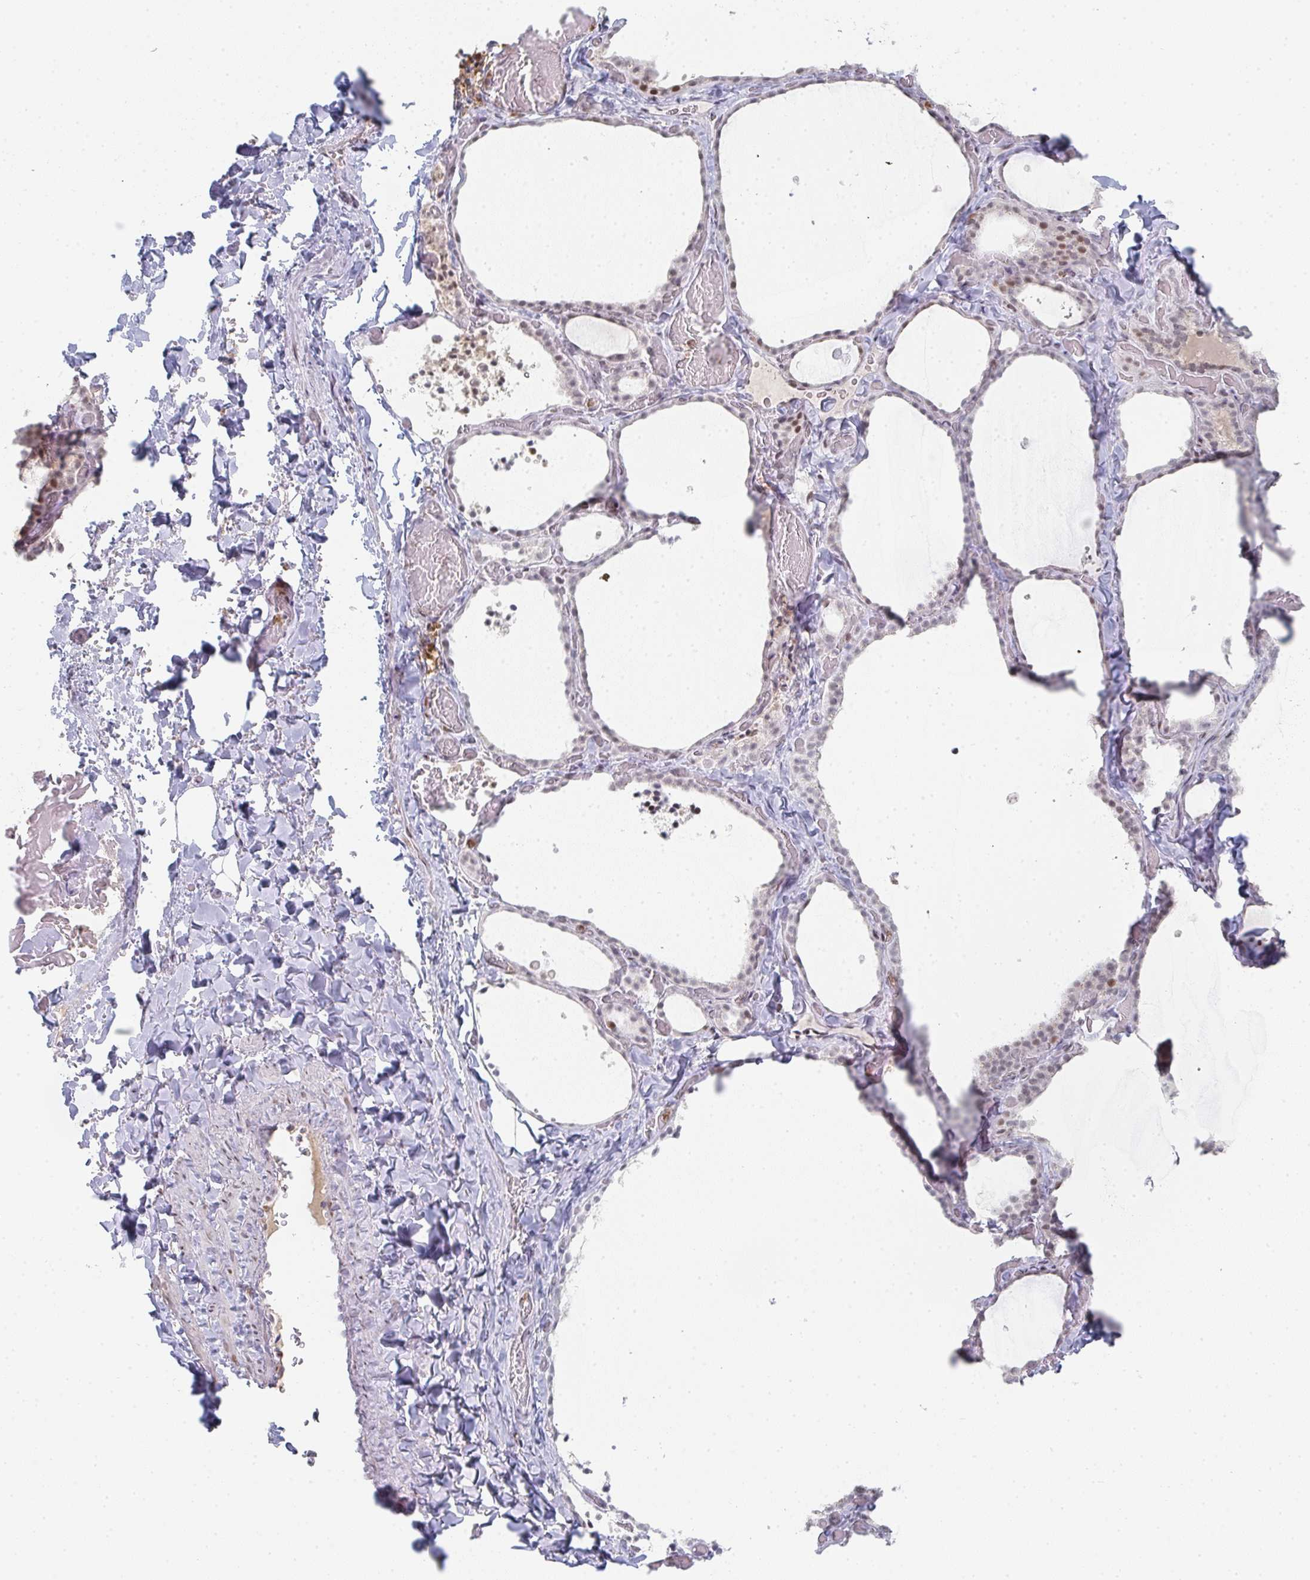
{"staining": {"intensity": "weak", "quantity": "25%-75%", "location": "nuclear"}, "tissue": "thyroid gland", "cell_type": "Glandular cells", "image_type": "normal", "snomed": [{"axis": "morphology", "description": "Normal tissue, NOS"}, {"axis": "topography", "description": "Thyroid gland"}], "caption": "Protein expression analysis of unremarkable thyroid gland reveals weak nuclear expression in about 25%-75% of glandular cells. The protein of interest is stained brown, and the nuclei are stained in blue (DAB (3,3'-diaminobenzidine) IHC with brightfield microscopy, high magnification).", "gene": "LIN54", "patient": {"sex": "female", "age": 22}}